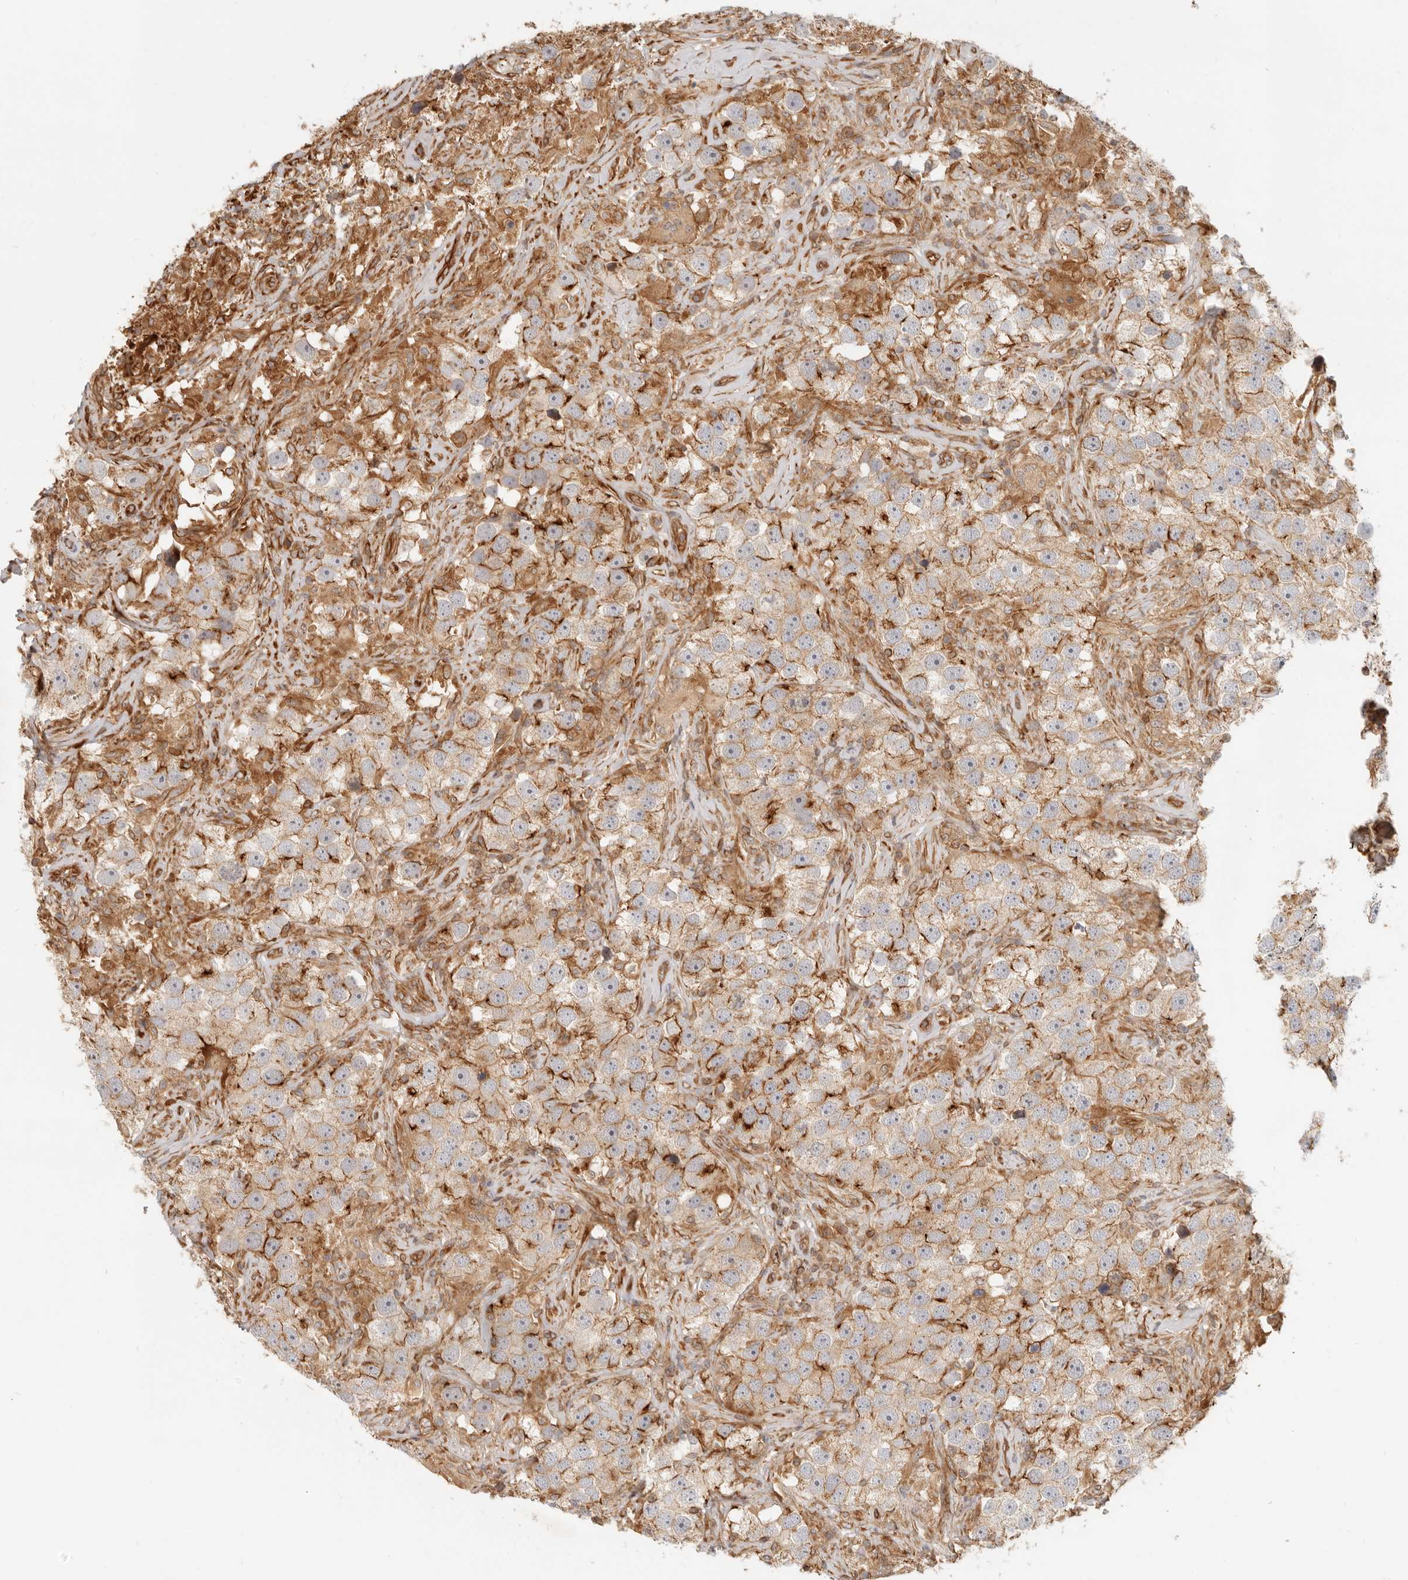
{"staining": {"intensity": "moderate", "quantity": "<25%", "location": "cytoplasmic/membranous"}, "tissue": "testis cancer", "cell_type": "Tumor cells", "image_type": "cancer", "snomed": [{"axis": "morphology", "description": "Seminoma, NOS"}, {"axis": "topography", "description": "Testis"}], "caption": "This is a photomicrograph of immunohistochemistry (IHC) staining of seminoma (testis), which shows moderate positivity in the cytoplasmic/membranous of tumor cells.", "gene": "UFSP1", "patient": {"sex": "male", "age": 49}}